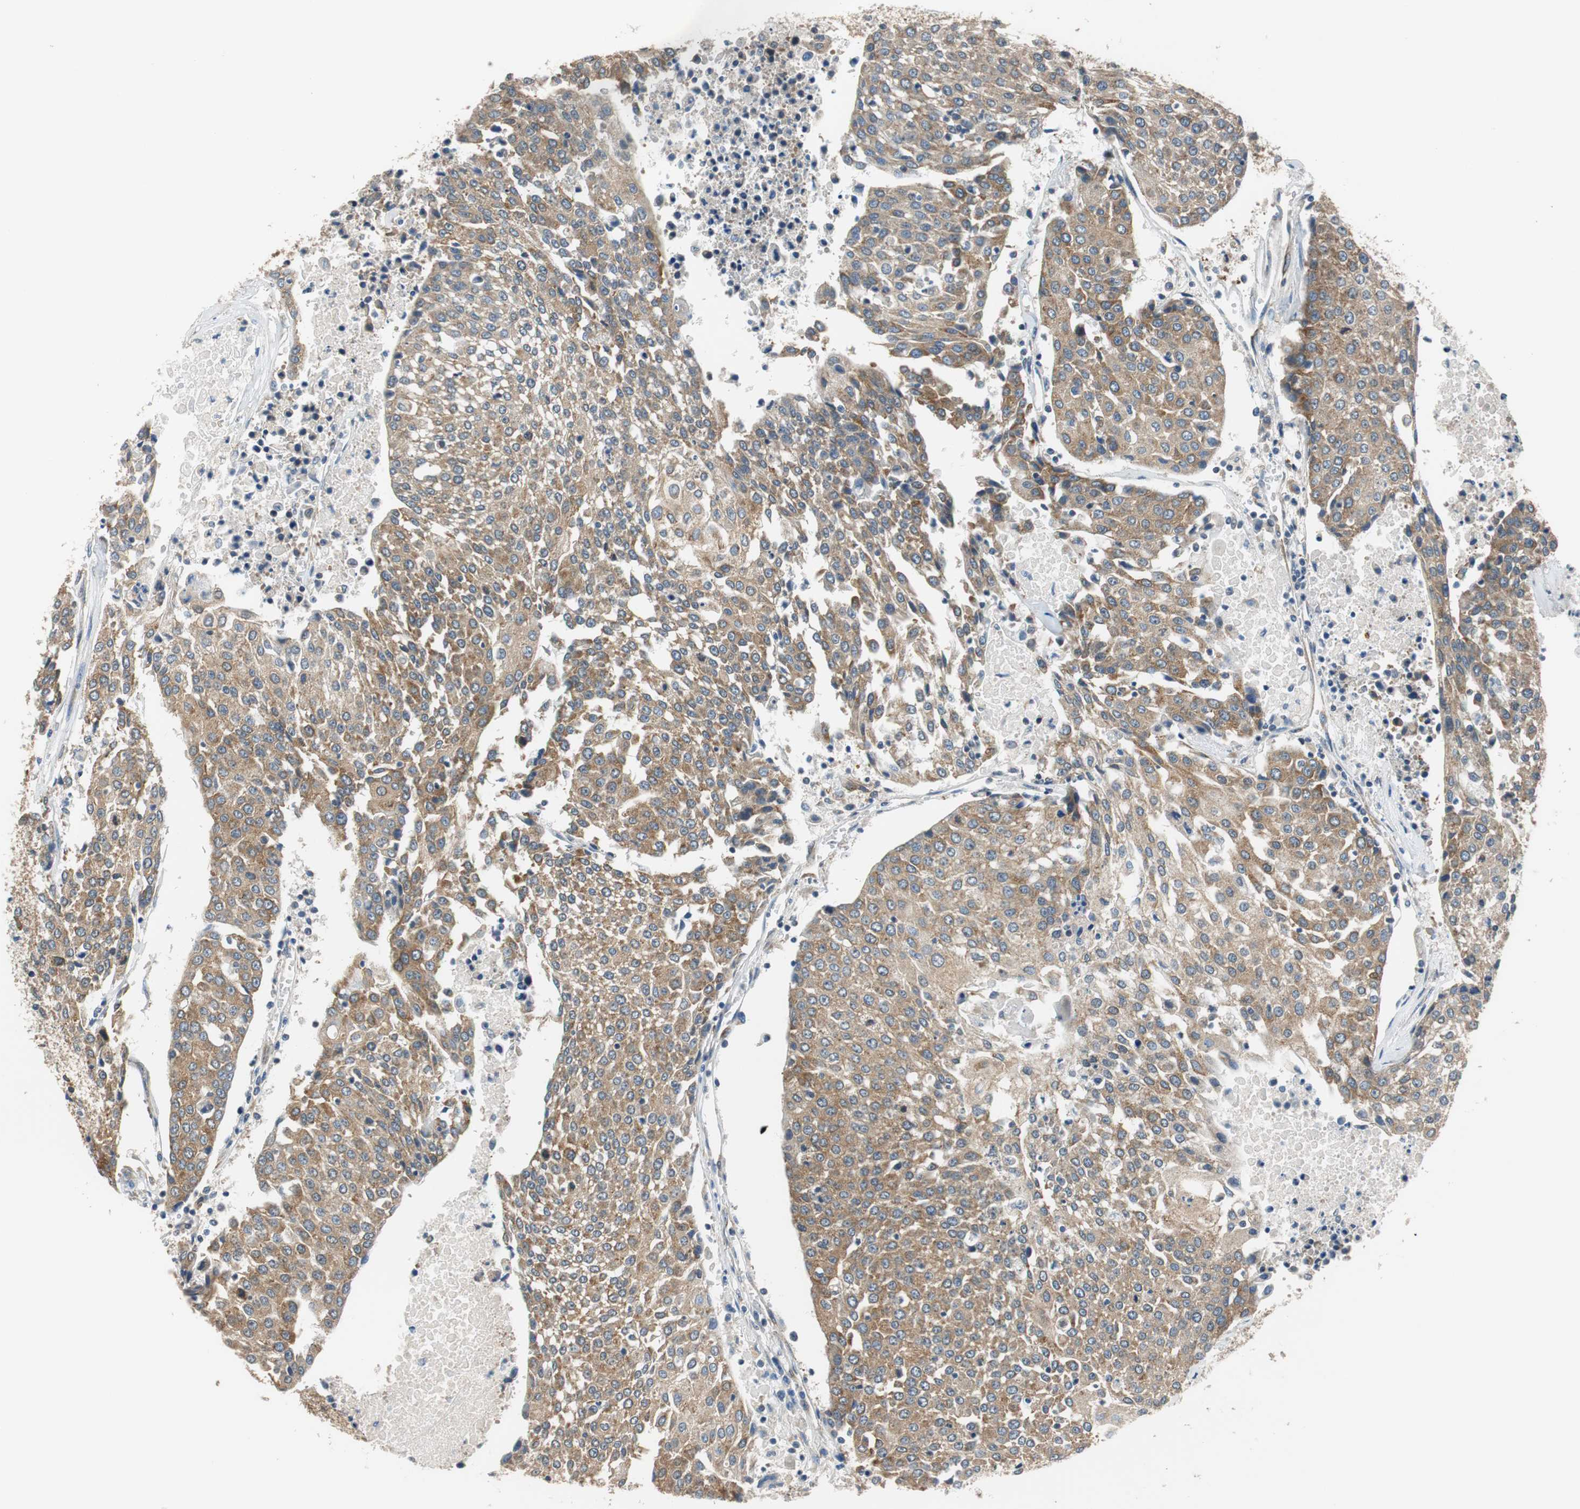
{"staining": {"intensity": "moderate", "quantity": ">75%", "location": "cytoplasmic/membranous"}, "tissue": "urothelial cancer", "cell_type": "Tumor cells", "image_type": "cancer", "snomed": [{"axis": "morphology", "description": "Urothelial carcinoma, High grade"}, {"axis": "topography", "description": "Urinary bladder"}], "caption": "The histopathology image shows staining of urothelial cancer, revealing moderate cytoplasmic/membranous protein positivity (brown color) within tumor cells. (brown staining indicates protein expression, while blue staining denotes nuclei).", "gene": "CNOT3", "patient": {"sex": "female", "age": 85}}